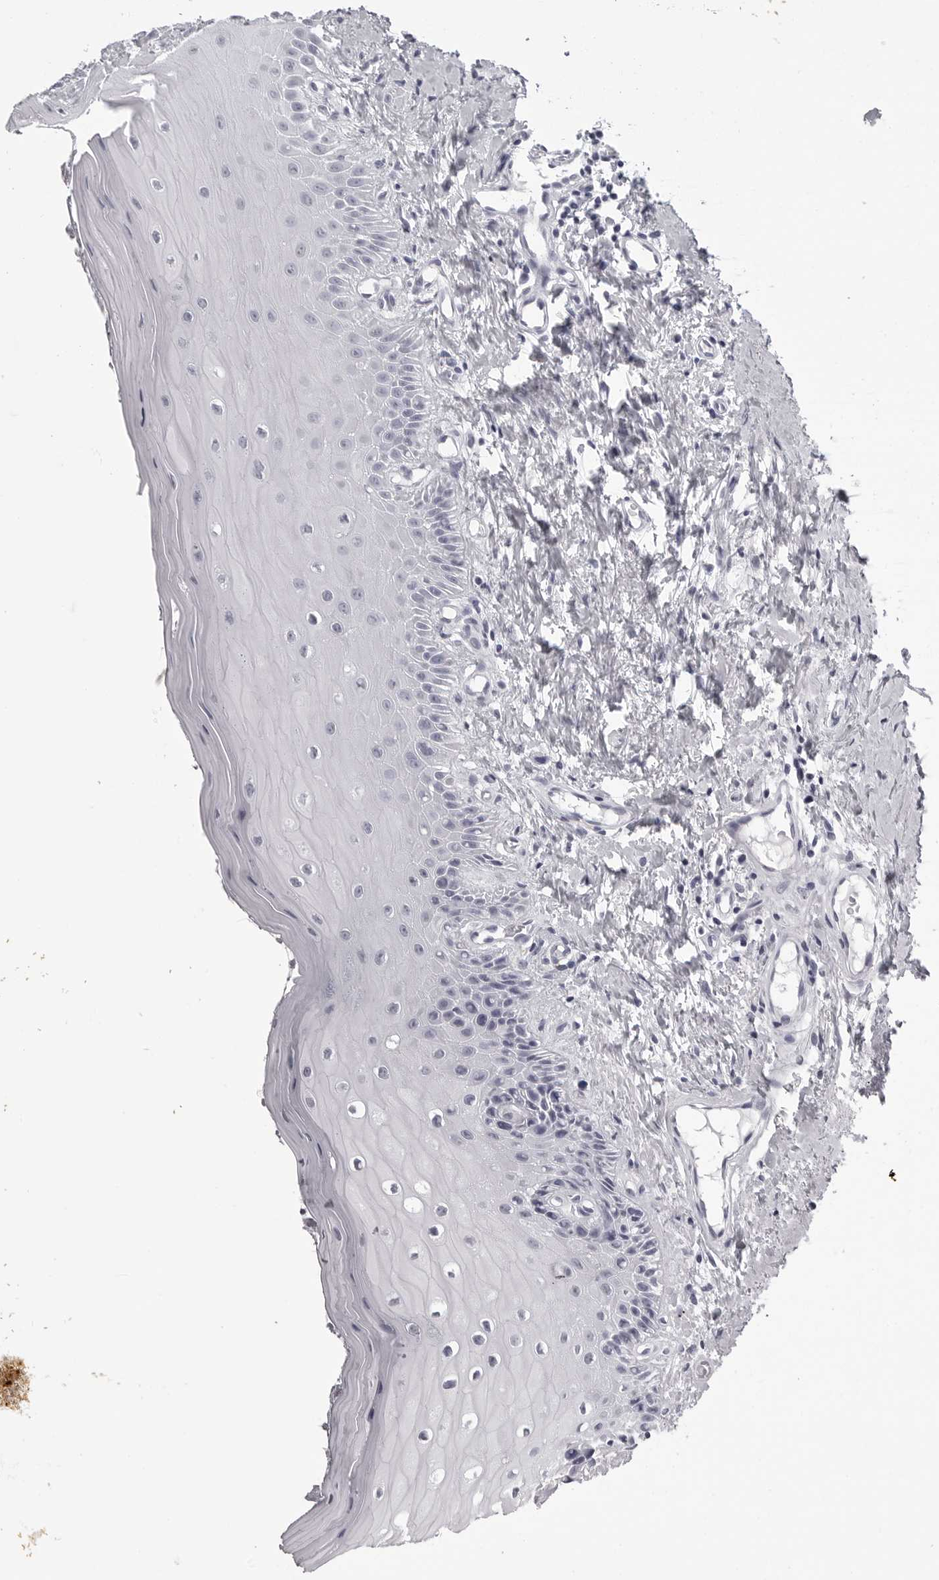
{"staining": {"intensity": "negative", "quantity": "none", "location": "none"}, "tissue": "oral mucosa", "cell_type": "Squamous epithelial cells", "image_type": "normal", "snomed": [{"axis": "morphology", "description": "Normal tissue, NOS"}, {"axis": "topography", "description": "Oral tissue"}], "caption": "Oral mucosa stained for a protein using immunohistochemistry displays no expression squamous epithelial cells.", "gene": "BPIFA1", "patient": {"sex": "male", "age": 66}}